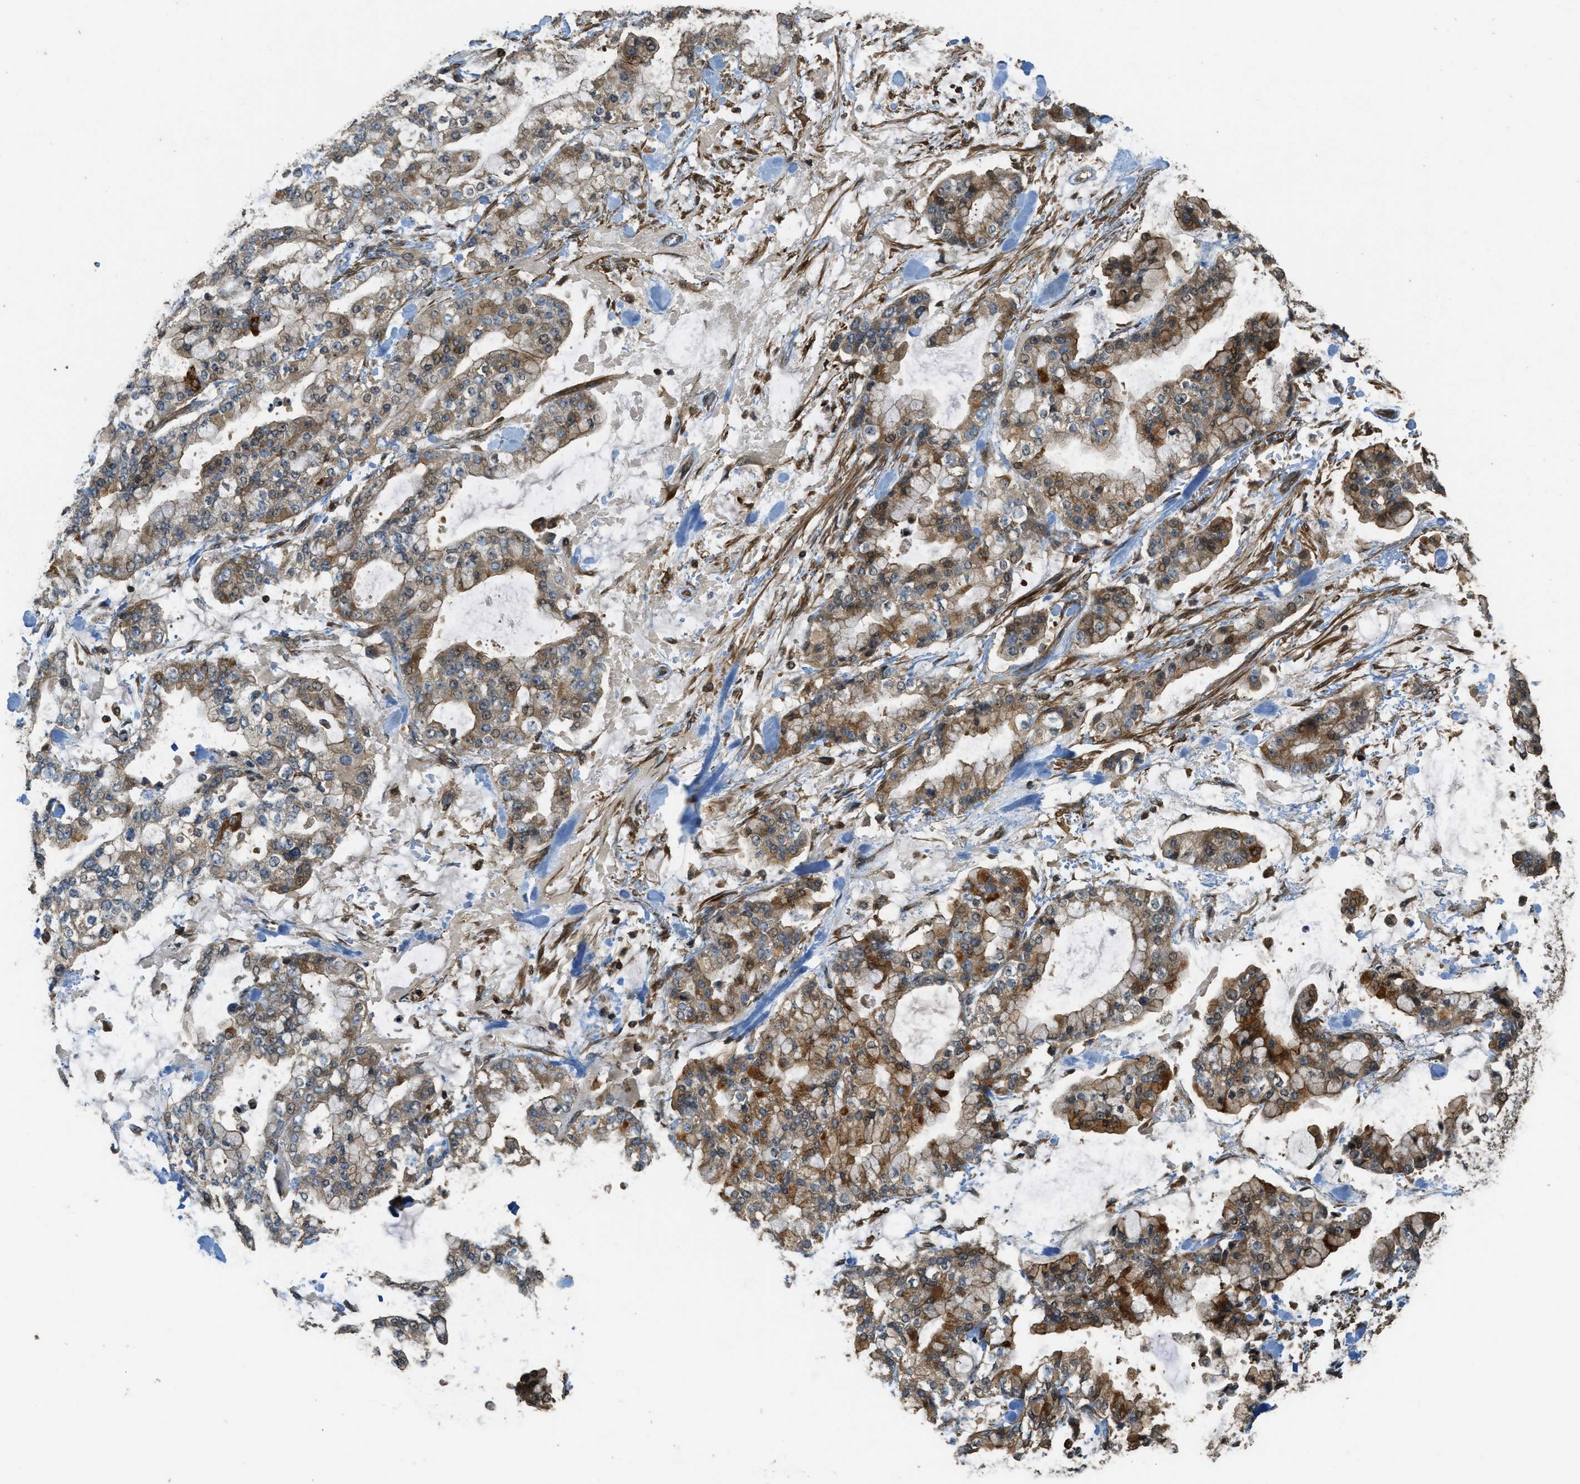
{"staining": {"intensity": "moderate", "quantity": ">75%", "location": "cytoplasmic/membranous"}, "tissue": "stomach cancer", "cell_type": "Tumor cells", "image_type": "cancer", "snomed": [{"axis": "morphology", "description": "Normal tissue, NOS"}, {"axis": "morphology", "description": "Adenocarcinoma, NOS"}, {"axis": "topography", "description": "Stomach, upper"}, {"axis": "topography", "description": "Stomach"}], "caption": "Tumor cells reveal moderate cytoplasmic/membranous positivity in about >75% of cells in stomach cancer.", "gene": "PPP6R3", "patient": {"sex": "male", "age": 76}}